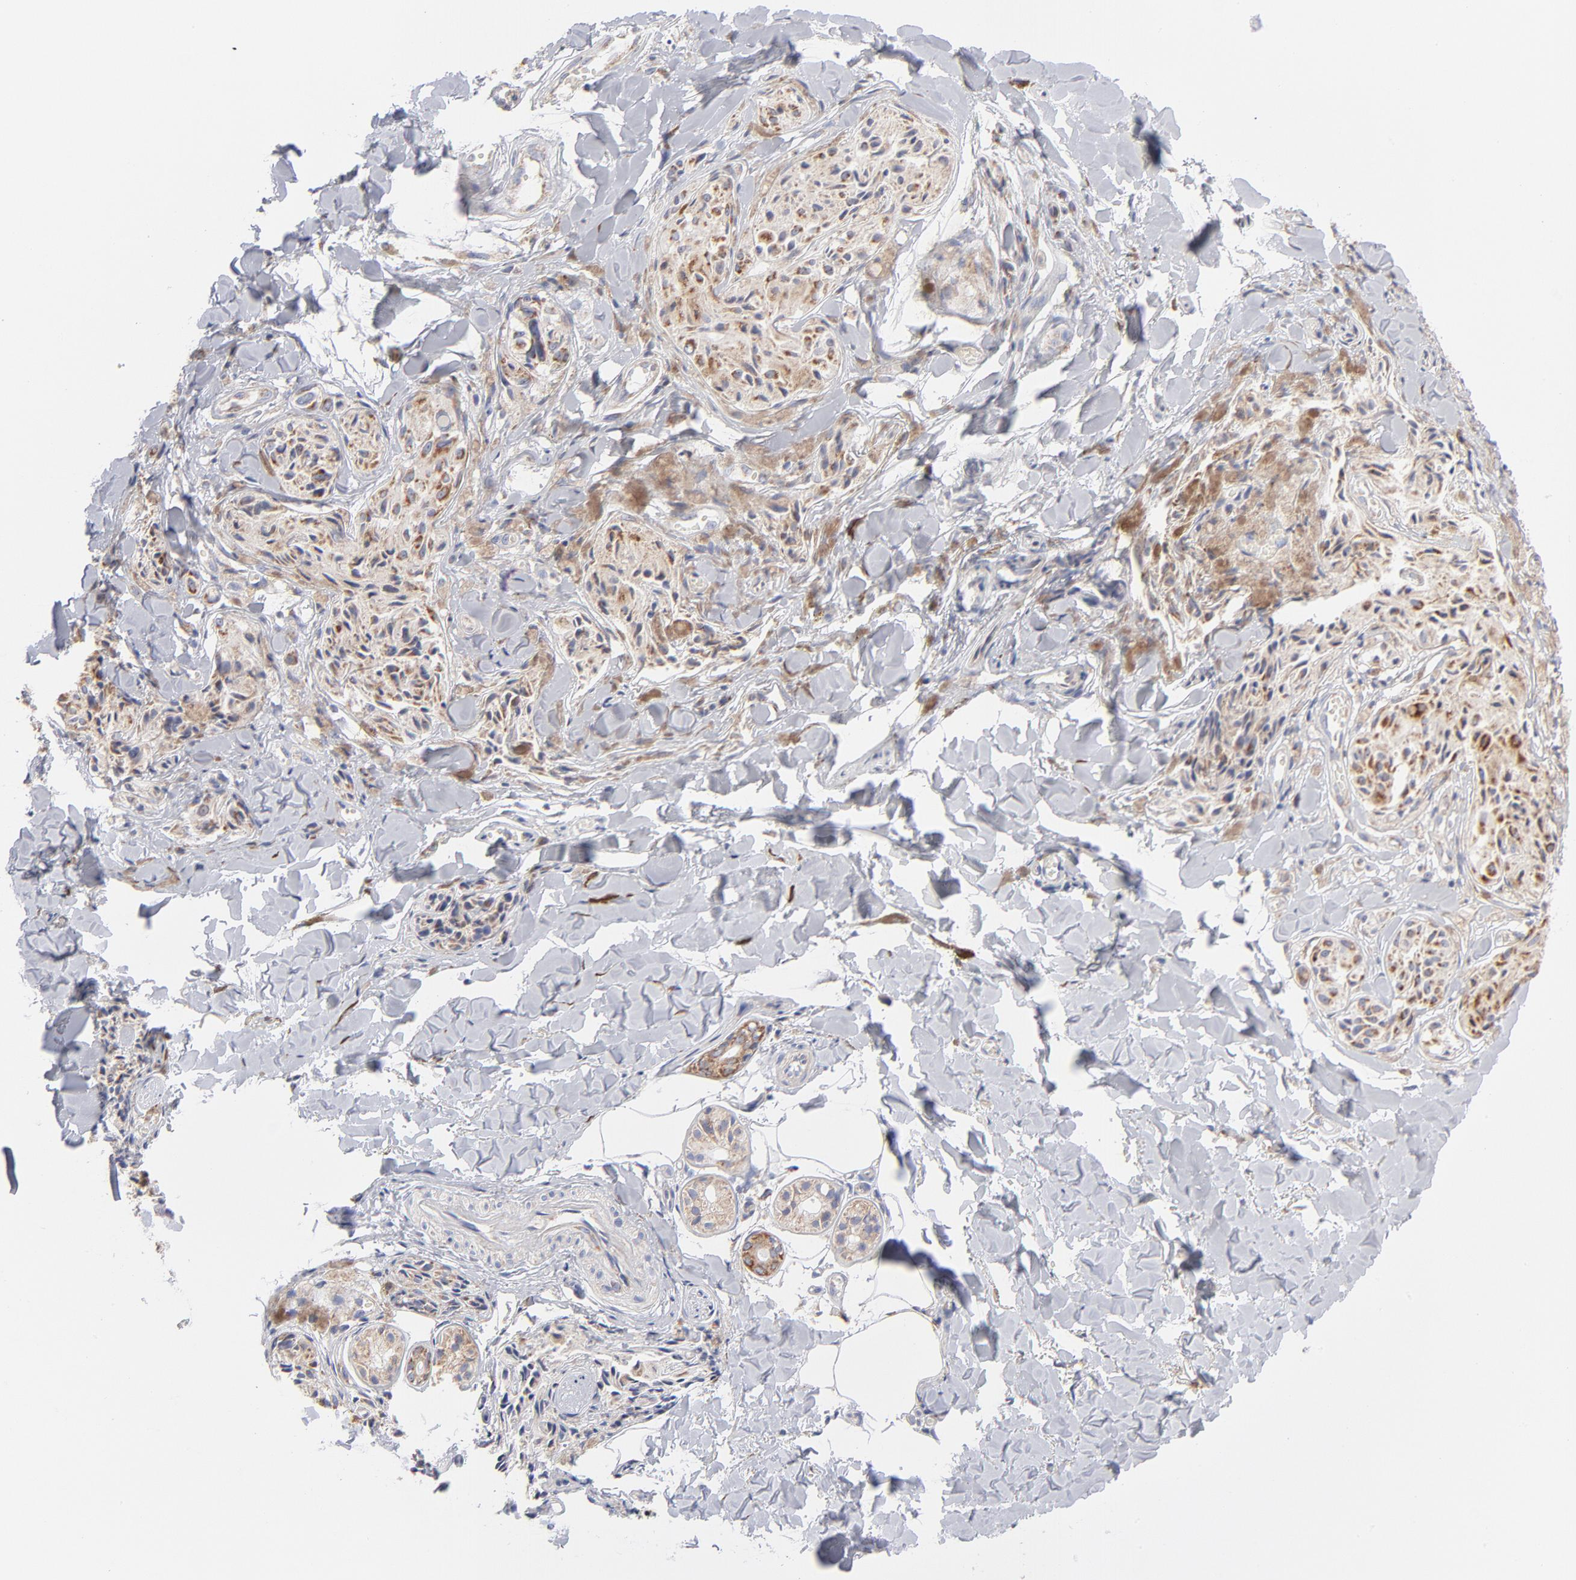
{"staining": {"intensity": "negative", "quantity": "none", "location": "none"}, "tissue": "melanoma", "cell_type": "Tumor cells", "image_type": "cancer", "snomed": [{"axis": "morphology", "description": "Malignant melanoma, Metastatic site"}, {"axis": "topography", "description": "Skin"}], "caption": "Immunohistochemical staining of human melanoma demonstrates no significant expression in tumor cells.", "gene": "TIMM8A", "patient": {"sex": "female", "age": 66}}